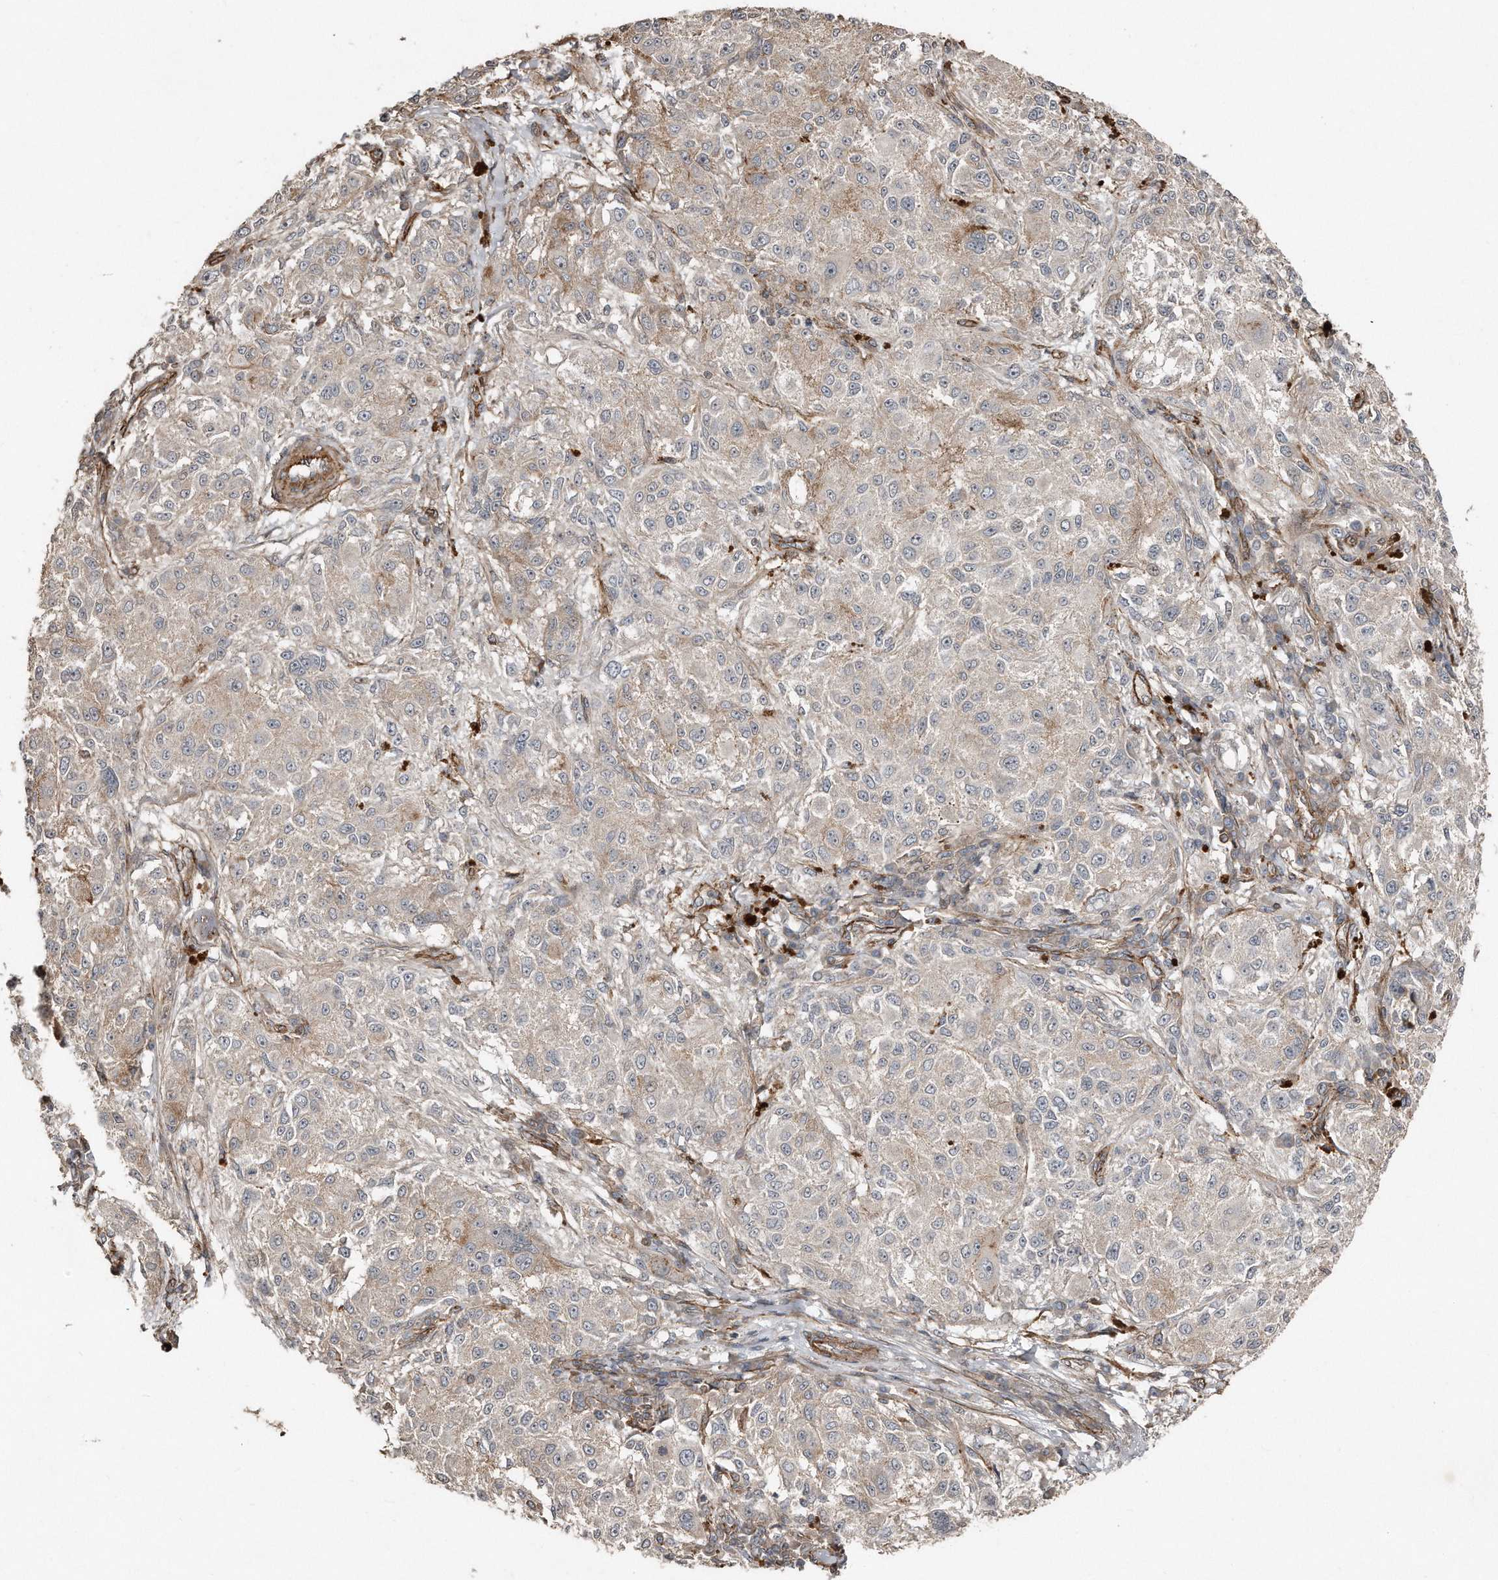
{"staining": {"intensity": "weak", "quantity": "25%-75%", "location": "cytoplasmic/membranous"}, "tissue": "melanoma", "cell_type": "Tumor cells", "image_type": "cancer", "snomed": [{"axis": "morphology", "description": "Necrosis, NOS"}, {"axis": "morphology", "description": "Malignant melanoma, NOS"}, {"axis": "topography", "description": "Skin"}], "caption": "The histopathology image reveals a brown stain indicating the presence of a protein in the cytoplasmic/membranous of tumor cells in malignant melanoma.", "gene": "SNAP47", "patient": {"sex": "female", "age": 87}}